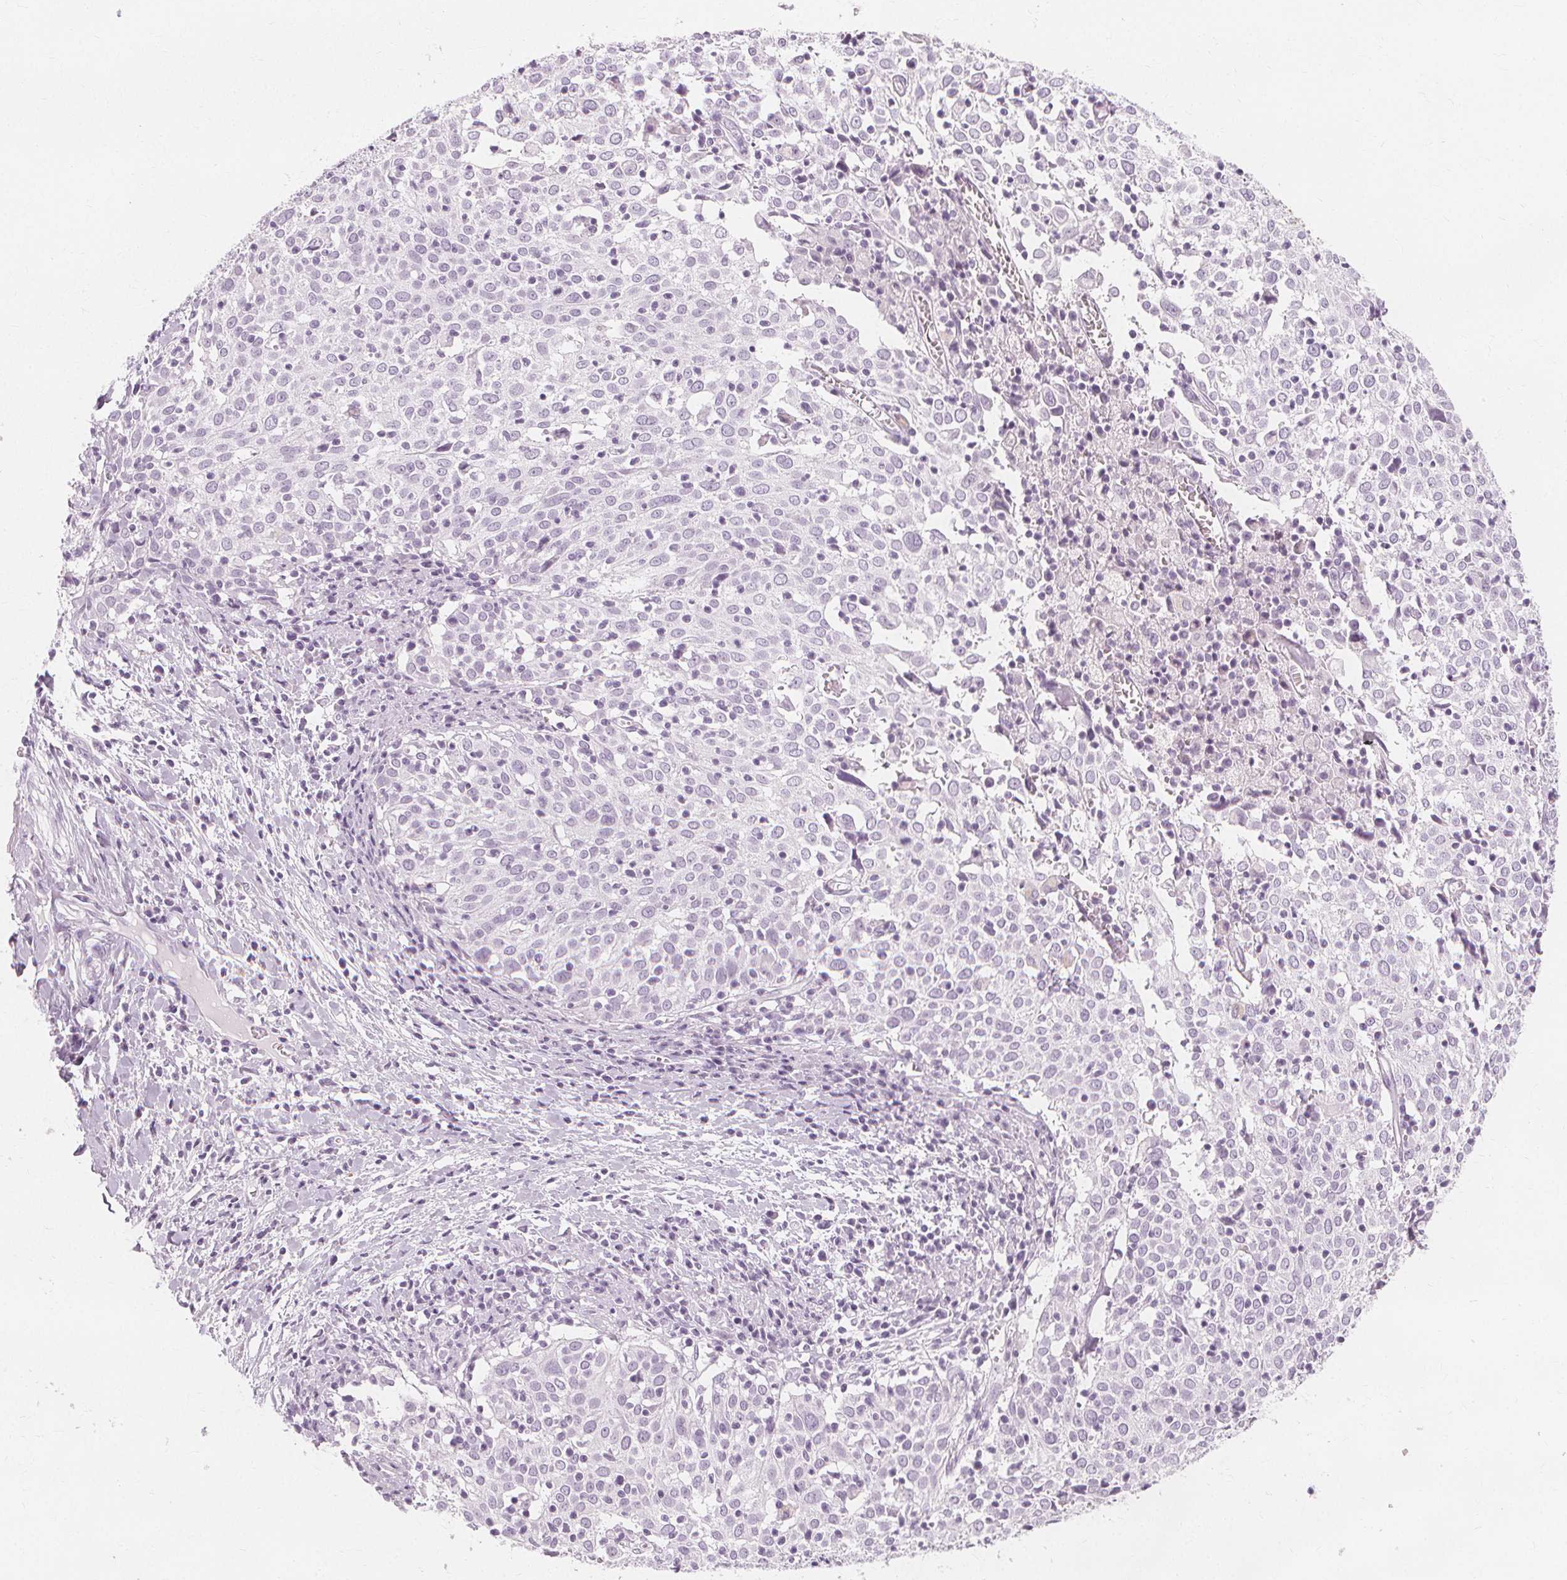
{"staining": {"intensity": "negative", "quantity": "none", "location": "none"}, "tissue": "cervical cancer", "cell_type": "Tumor cells", "image_type": "cancer", "snomed": [{"axis": "morphology", "description": "Squamous cell carcinoma, NOS"}, {"axis": "topography", "description": "Cervix"}], "caption": "Tumor cells are negative for brown protein staining in cervical cancer.", "gene": "TFF1", "patient": {"sex": "female", "age": 39}}